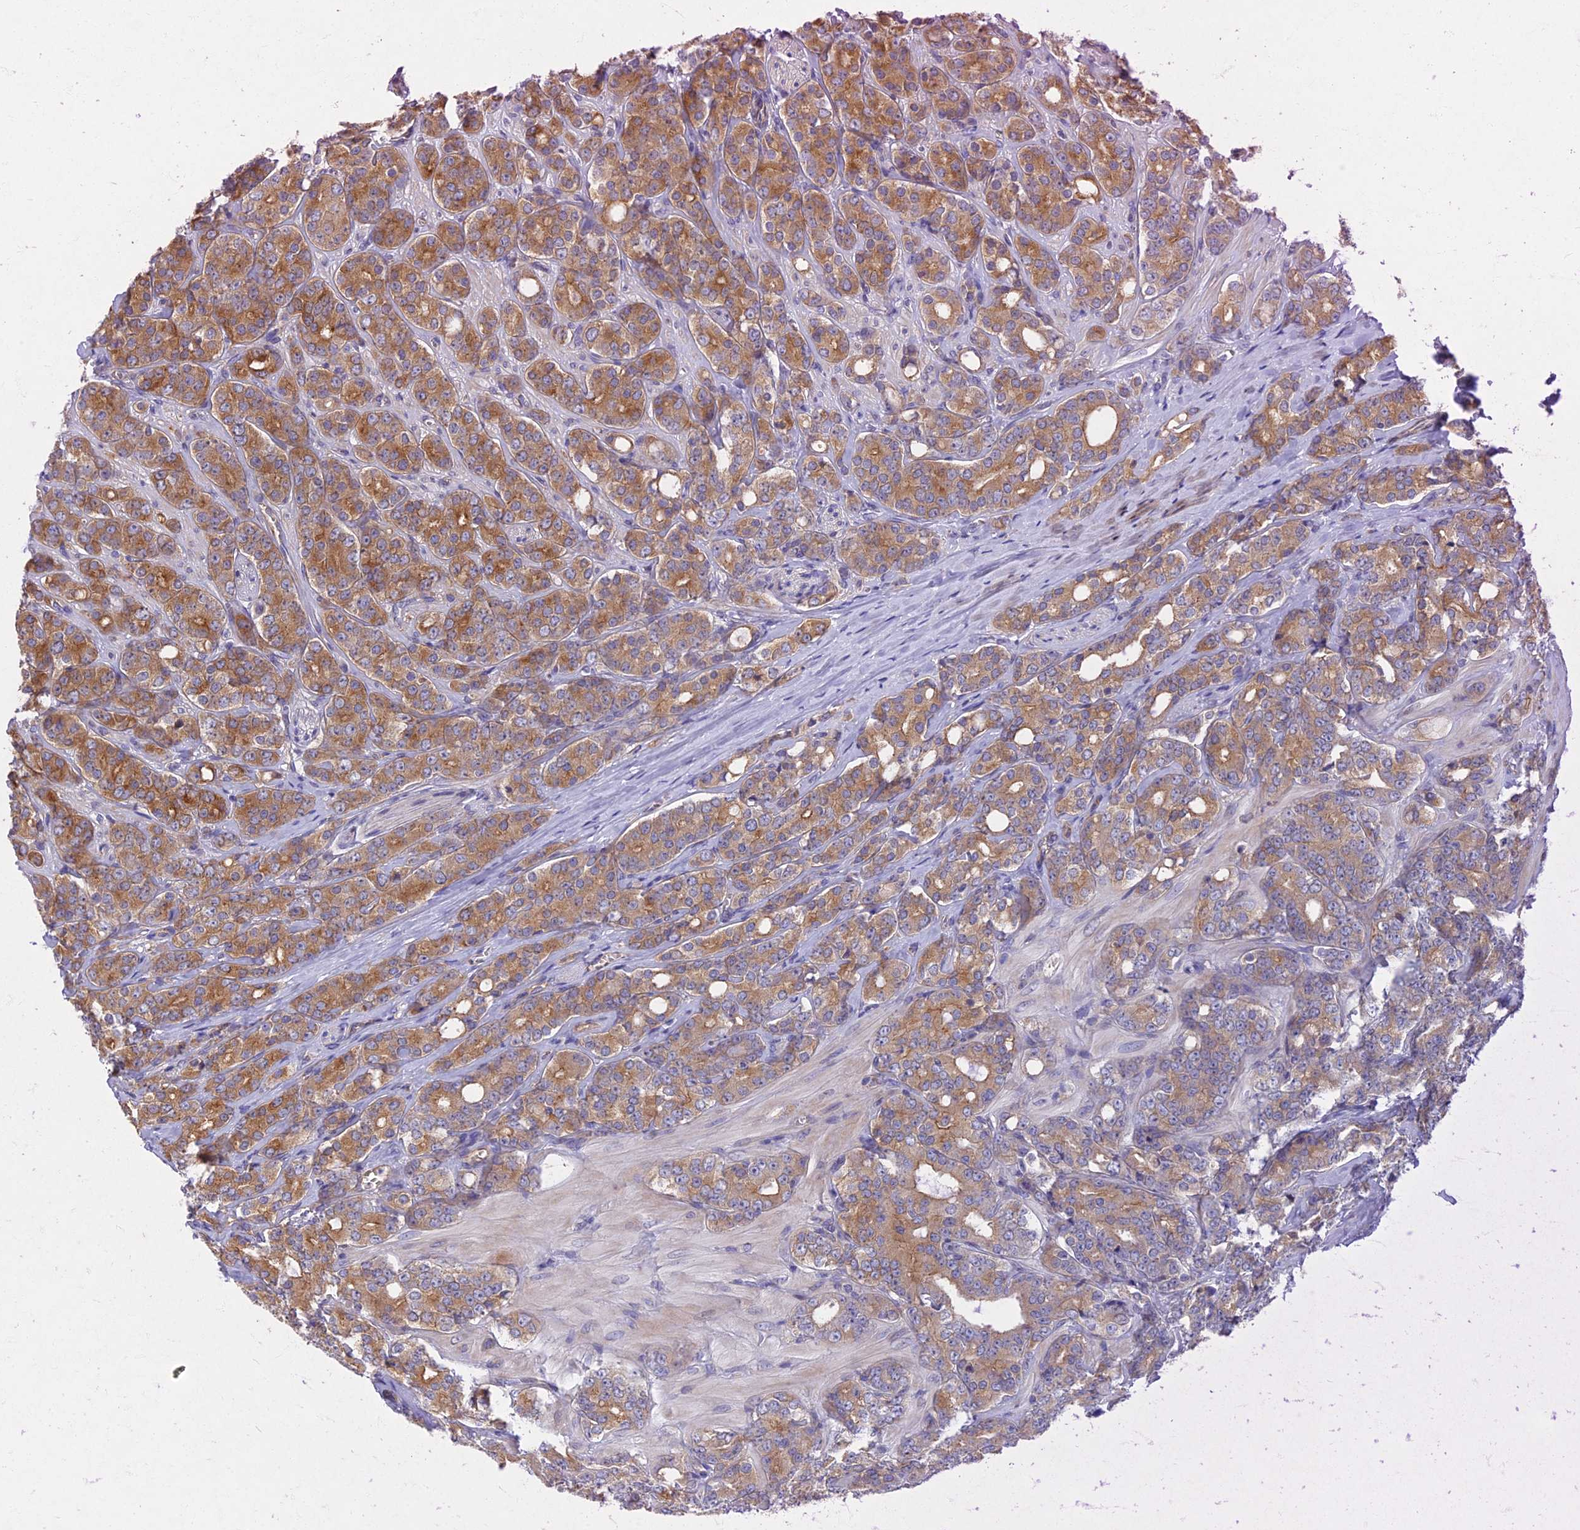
{"staining": {"intensity": "moderate", "quantity": ">75%", "location": "cytoplasmic/membranous"}, "tissue": "prostate cancer", "cell_type": "Tumor cells", "image_type": "cancer", "snomed": [{"axis": "morphology", "description": "Adenocarcinoma, High grade"}, {"axis": "topography", "description": "Prostate"}], "caption": "An immunohistochemistry histopathology image of neoplastic tissue is shown. Protein staining in brown labels moderate cytoplasmic/membranous positivity in high-grade adenocarcinoma (prostate) within tumor cells. (Brightfield microscopy of DAB IHC at high magnification).", "gene": "RHBDL2", "patient": {"sex": "male", "age": 62}}